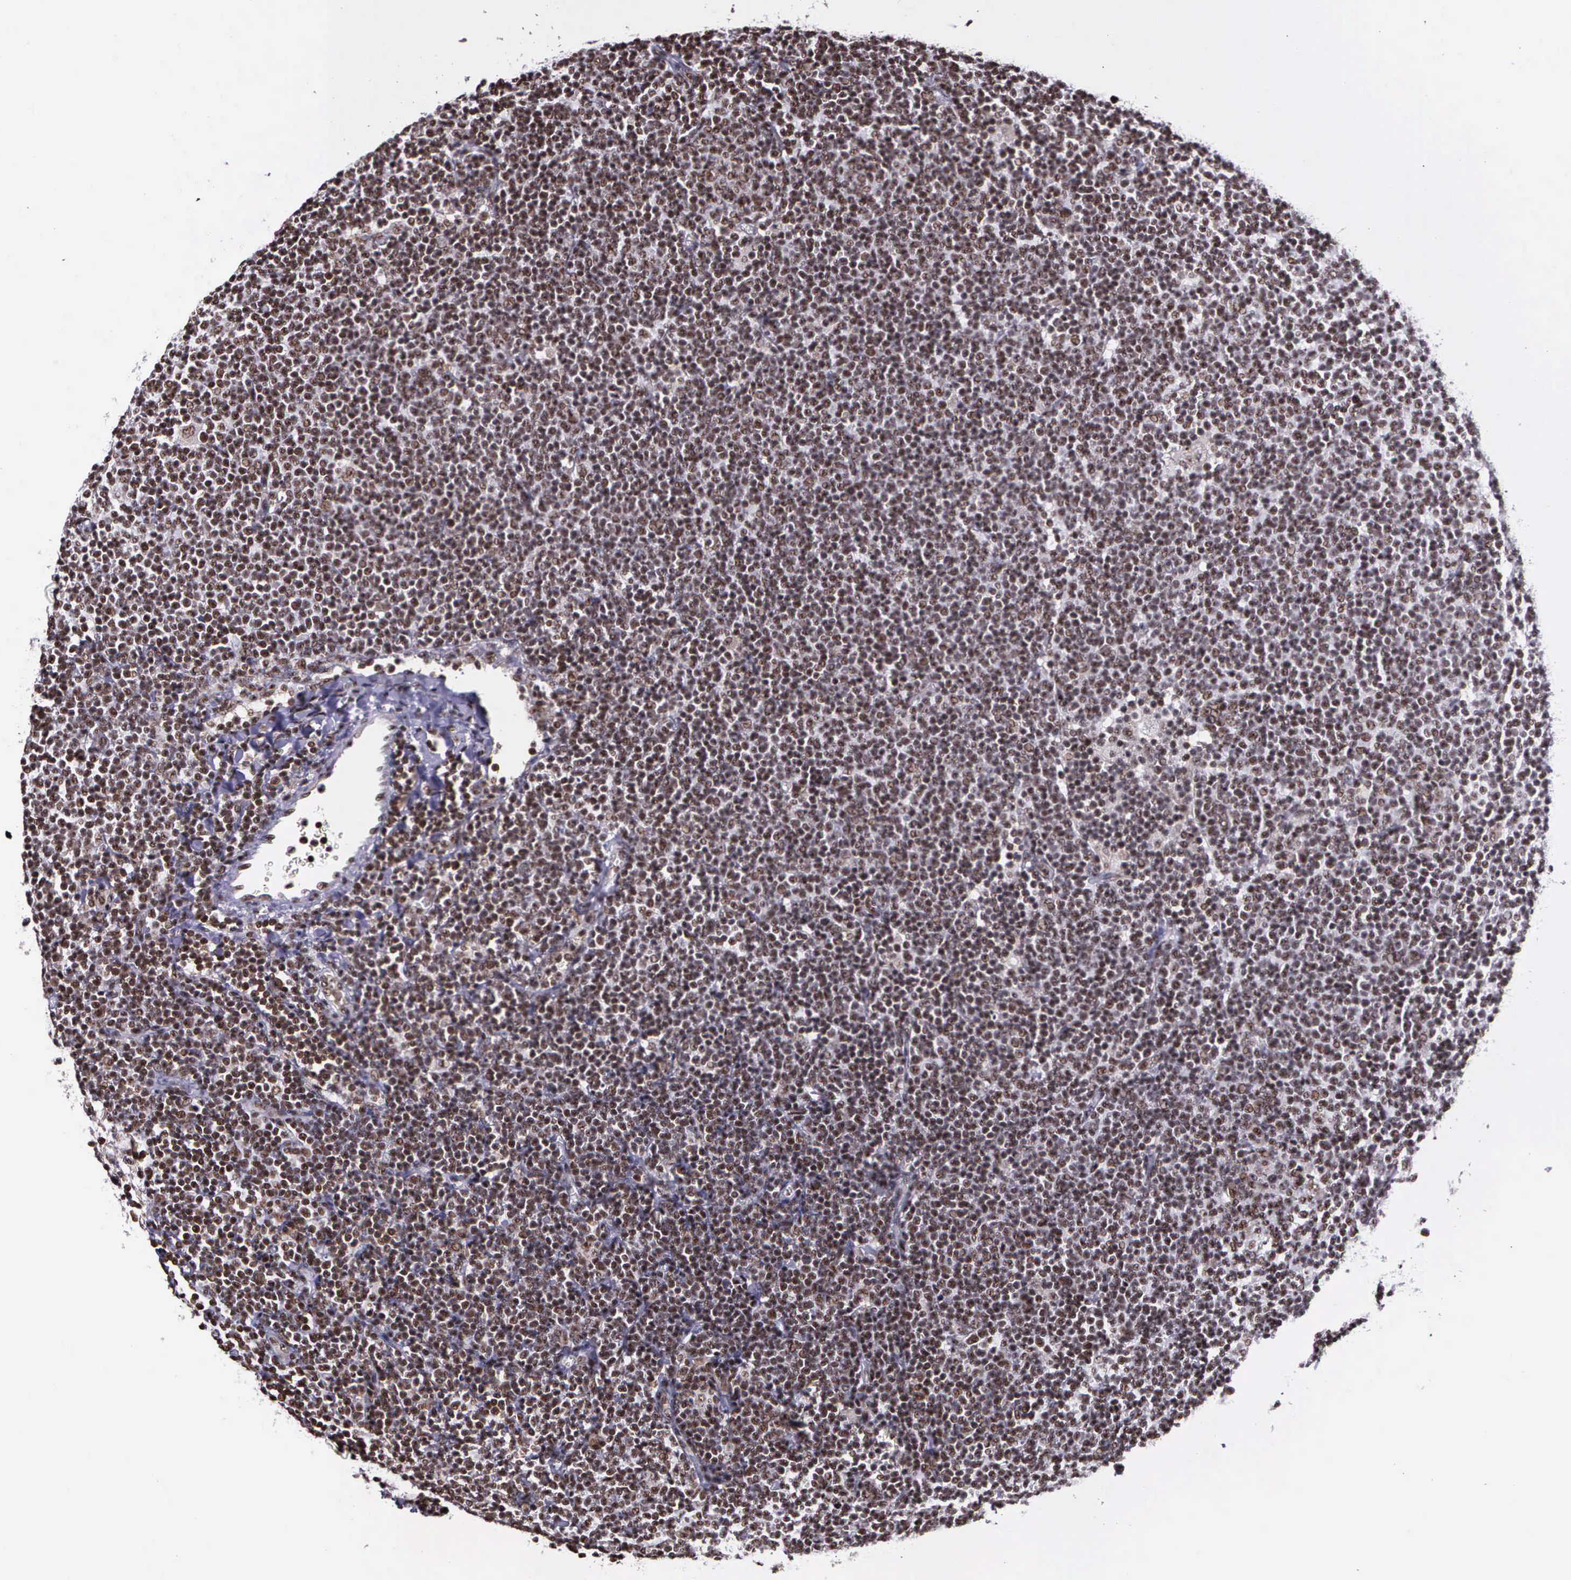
{"staining": {"intensity": "weak", "quantity": ">75%", "location": "nuclear"}, "tissue": "lymphoma", "cell_type": "Tumor cells", "image_type": "cancer", "snomed": [{"axis": "morphology", "description": "Malignant lymphoma, non-Hodgkin's type, Low grade"}, {"axis": "topography", "description": "Lymph node"}], "caption": "Human lymphoma stained with a brown dye reveals weak nuclear positive positivity in about >75% of tumor cells.", "gene": "FAM47A", "patient": {"sex": "male", "age": 65}}